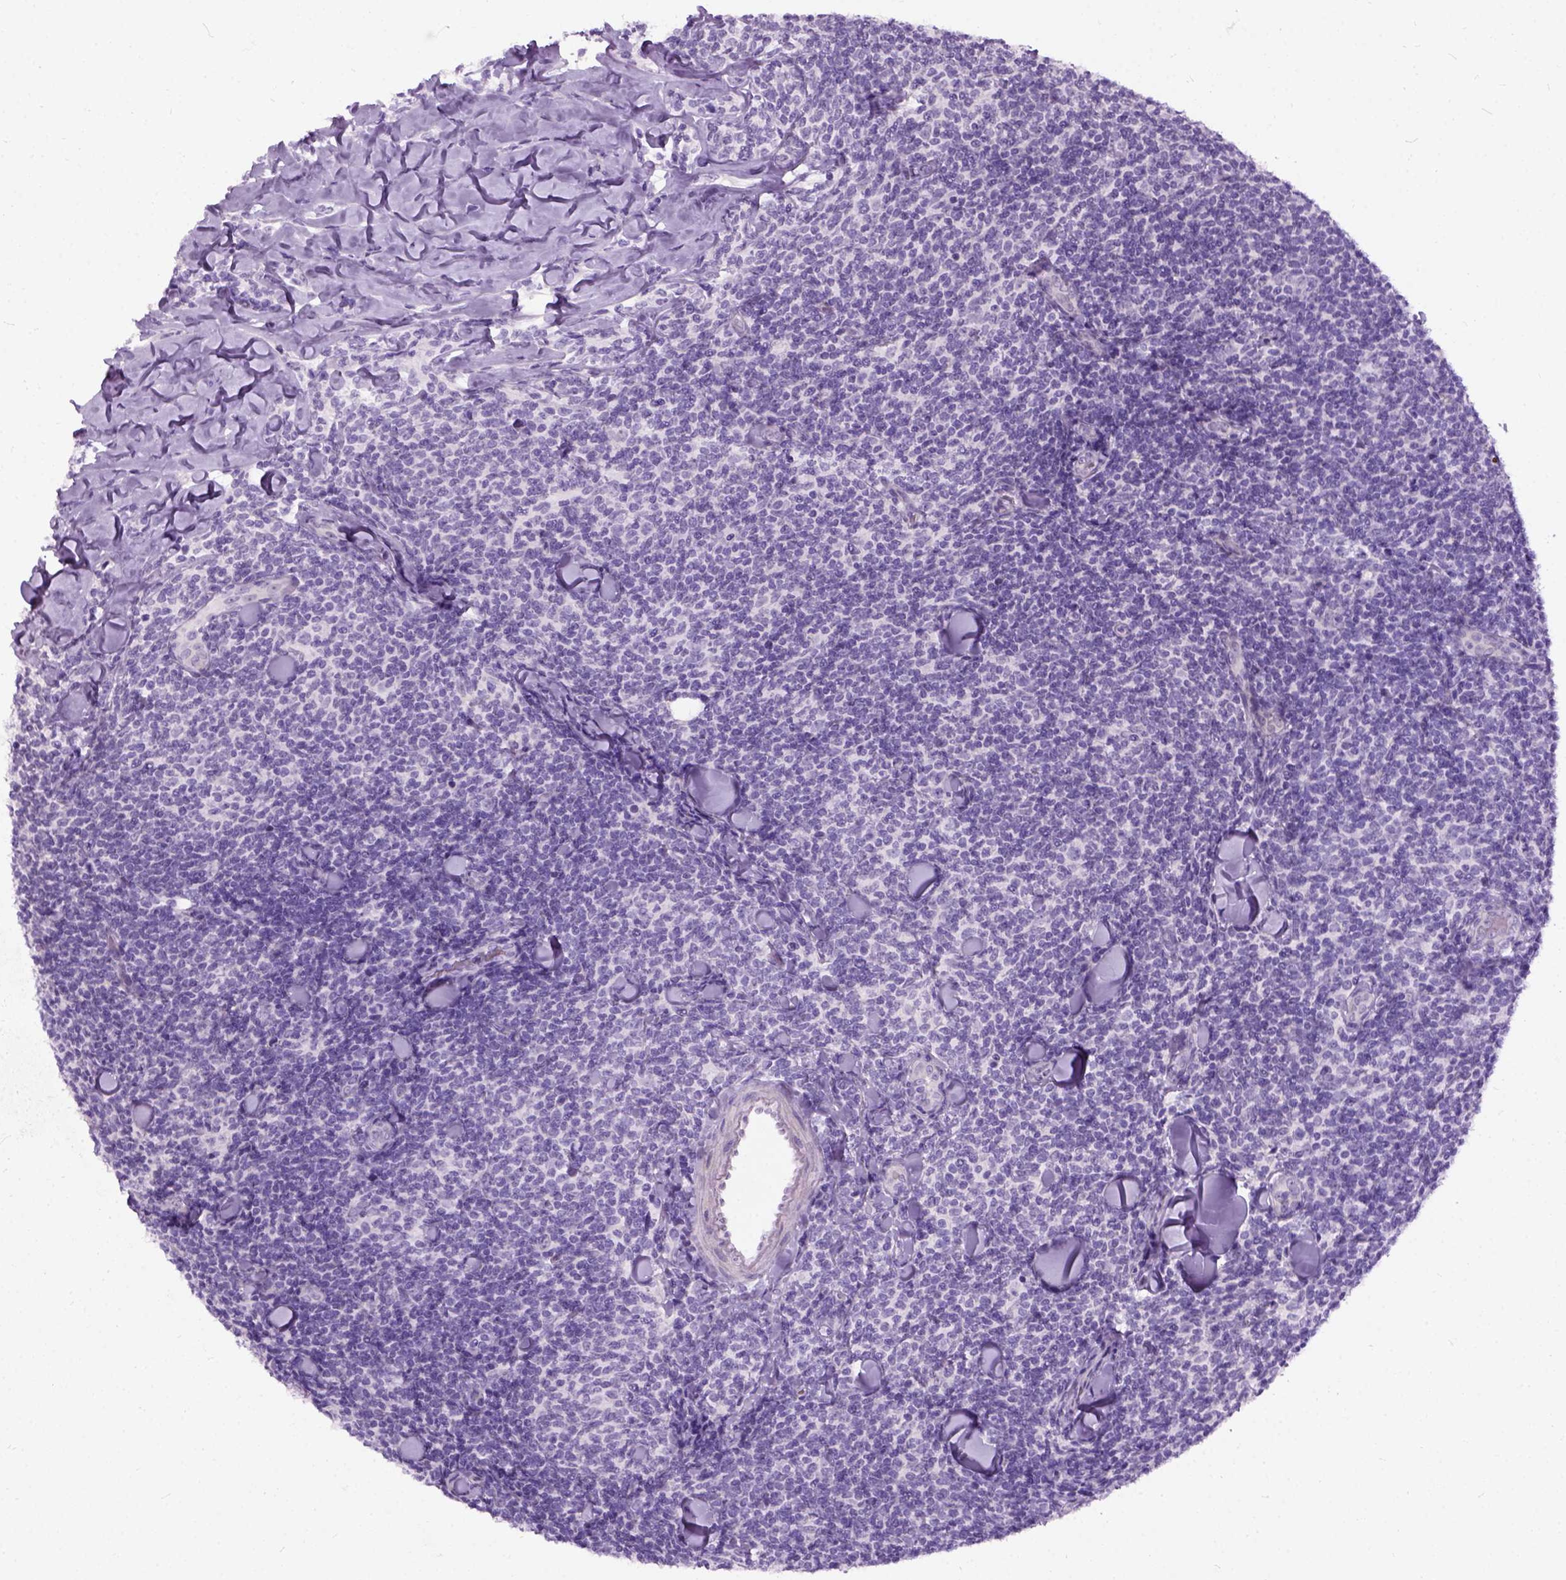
{"staining": {"intensity": "negative", "quantity": "none", "location": "none"}, "tissue": "lymphoma", "cell_type": "Tumor cells", "image_type": "cancer", "snomed": [{"axis": "morphology", "description": "Malignant lymphoma, non-Hodgkin's type, Low grade"}, {"axis": "topography", "description": "Lymph node"}], "caption": "The micrograph shows no staining of tumor cells in low-grade malignant lymphoma, non-Hodgkin's type. (DAB (3,3'-diaminobenzidine) IHC, high magnification).", "gene": "AXDND1", "patient": {"sex": "female", "age": 56}}